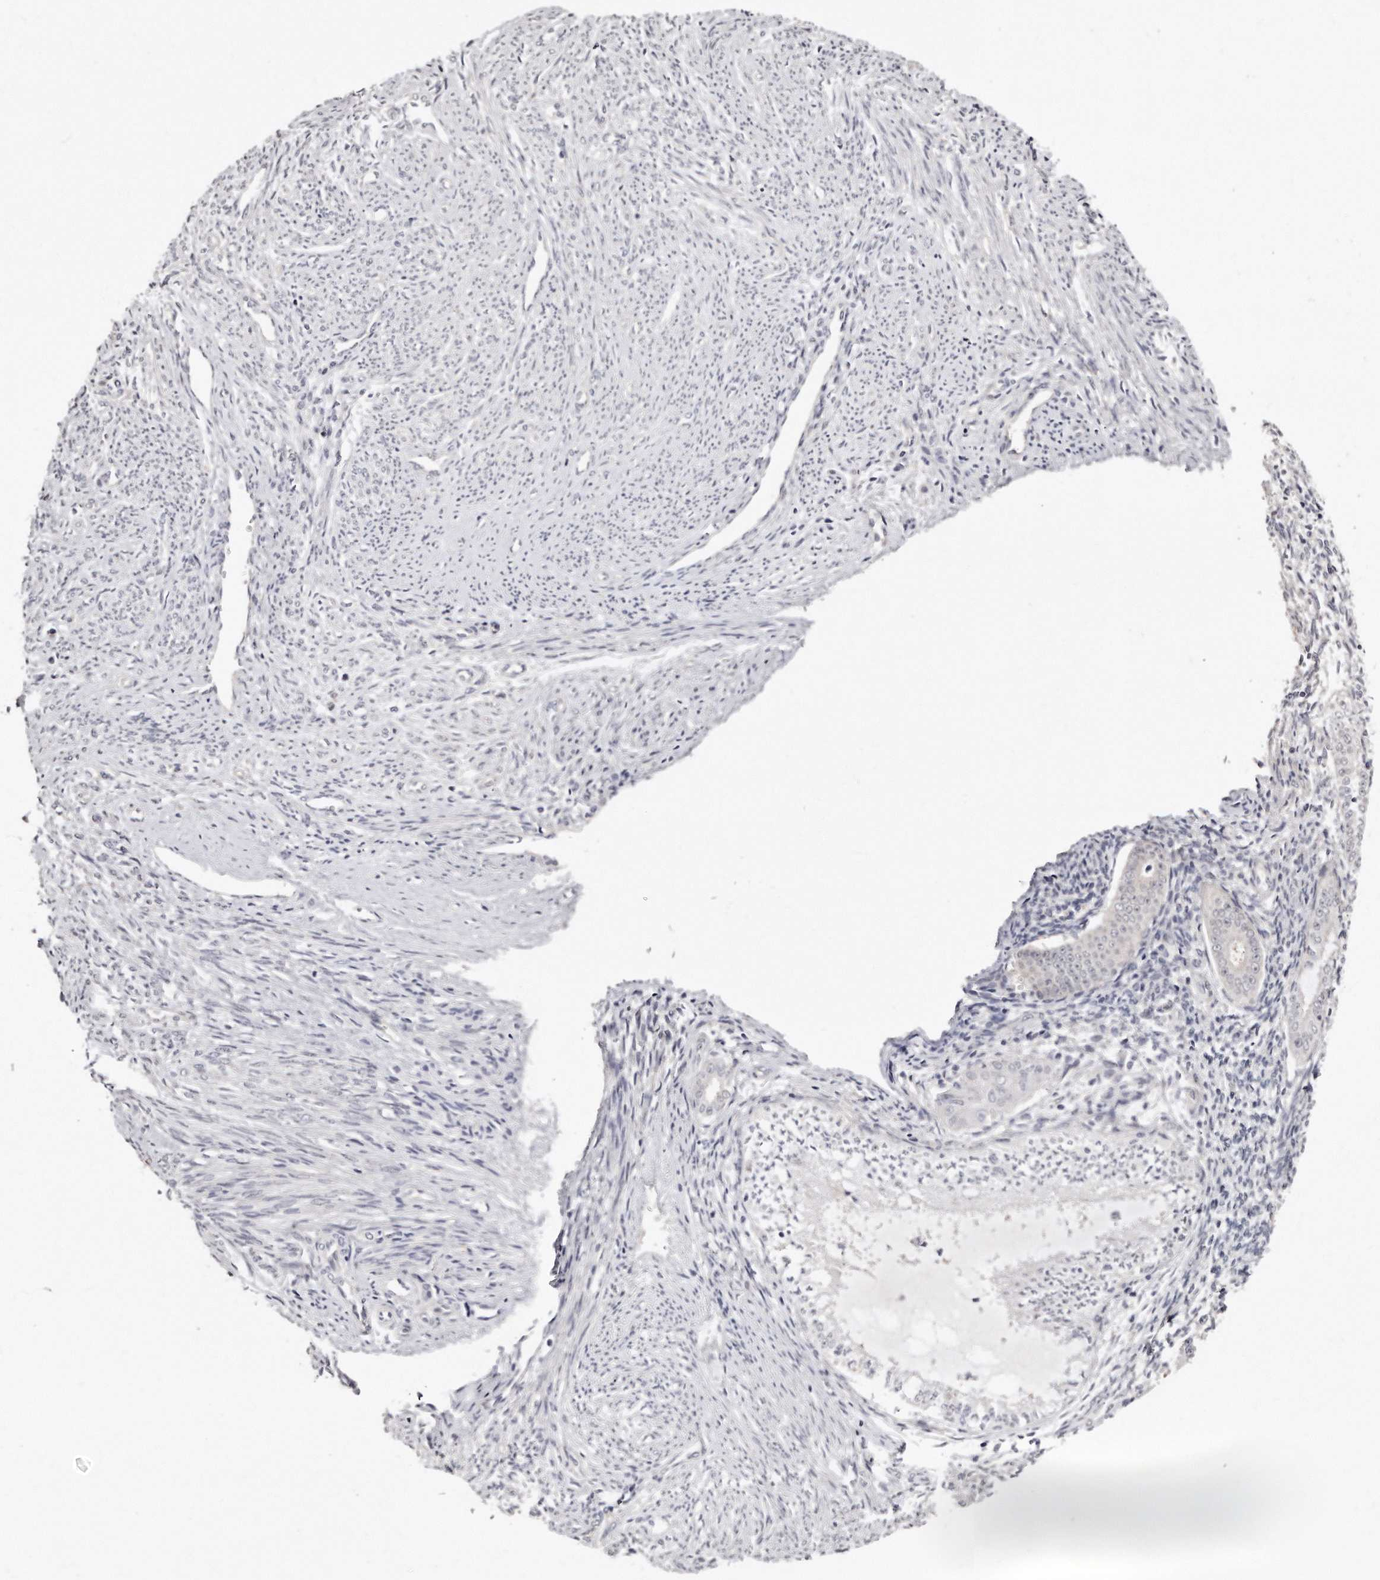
{"staining": {"intensity": "negative", "quantity": "none", "location": "none"}, "tissue": "endometrium", "cell_type": "Cells in endometrial stroma", "image_type": "normal", "snomed": [{"axis": "morphology", "description": "Normal tissue, NOS"}, {"axis": "topography", "description": "Endometrium"}], "caption": "IHC histopathology image of normal human endometrium stained for a protein (brown), which demonstrates no staining in cells in endometrial stroma.", "gene": "CASZ1", "patient": {"sex": "female", "age": 56}}